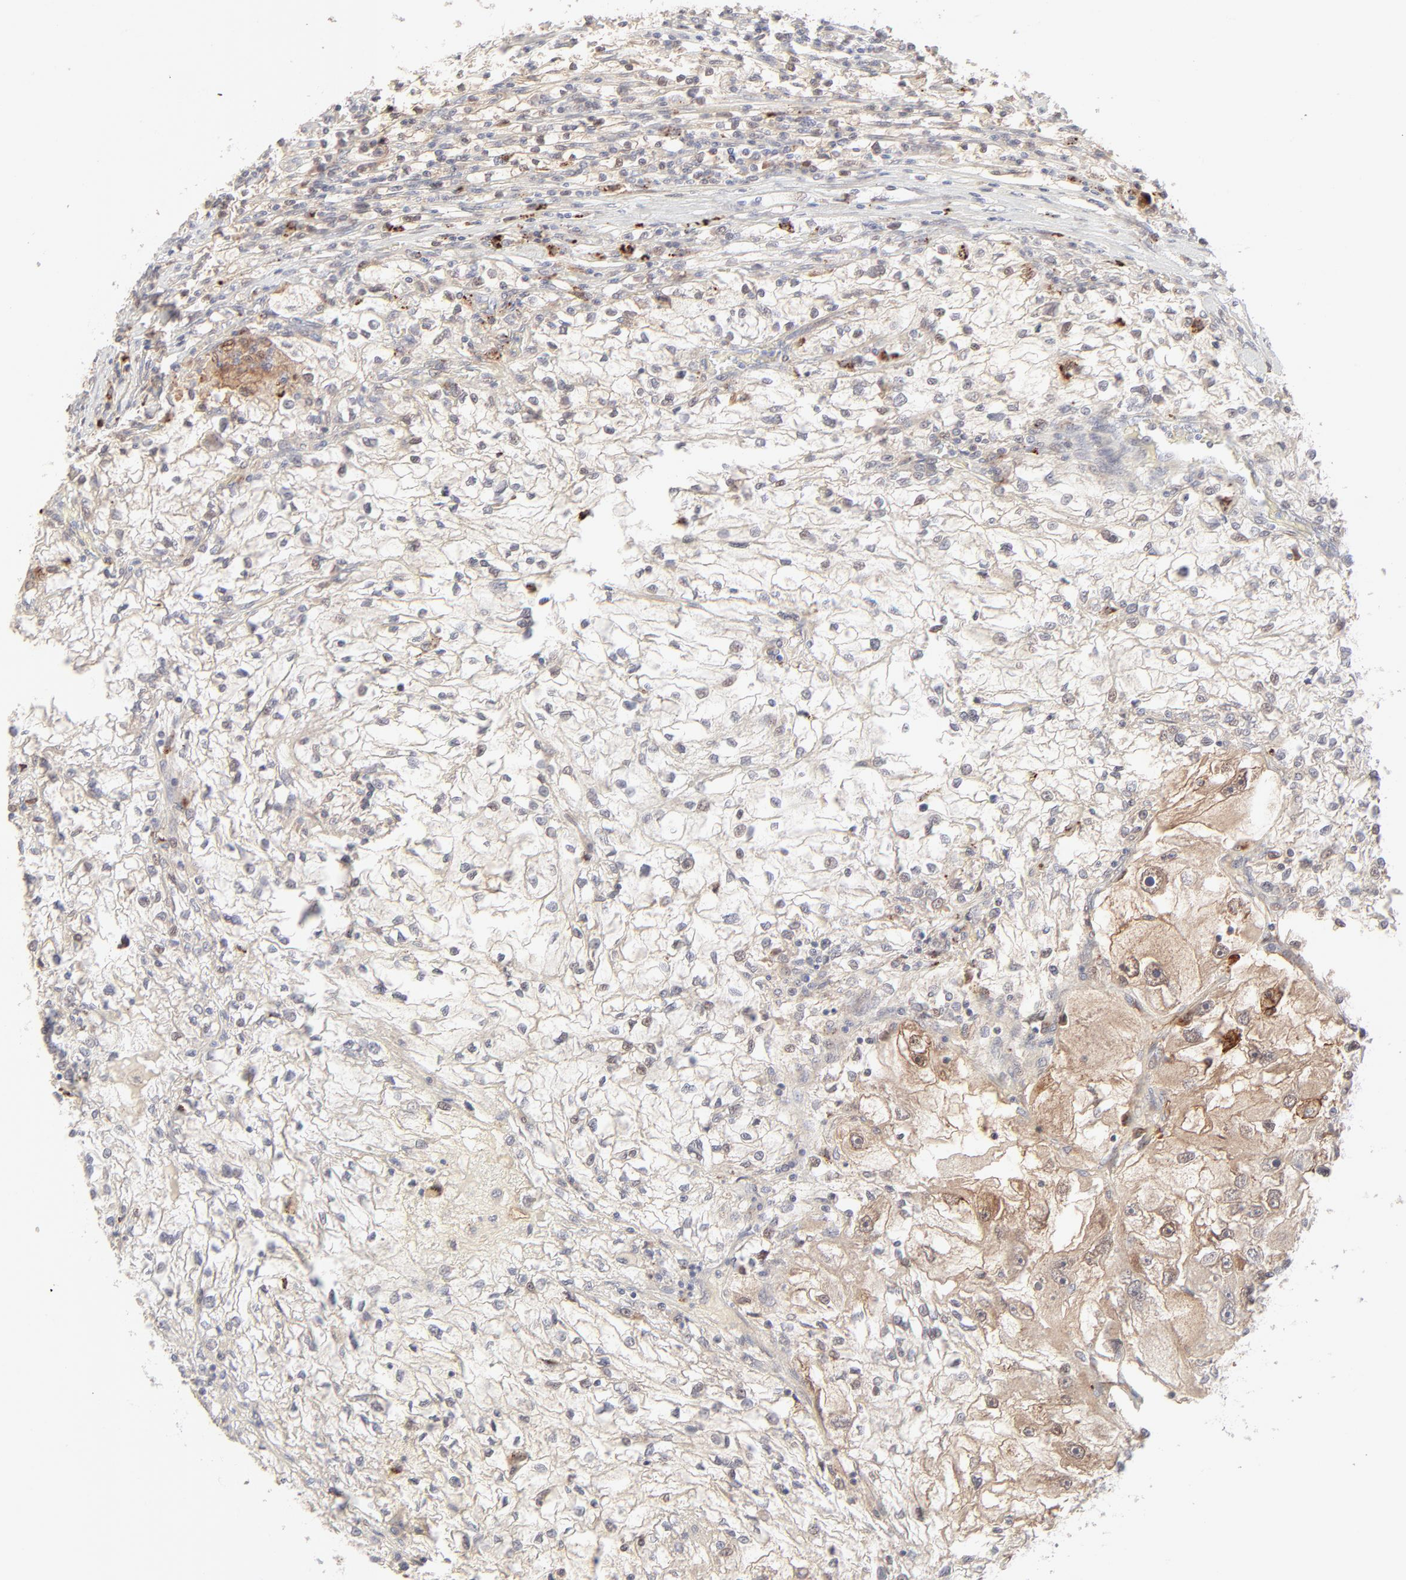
{"staining": {"intensity": "moderate", "quantity": "25%-75%", "location": "cytoplasmic/membranous,nuclear"}, "tissue": "renal cancer", "cell_type": "Tumor cells", "image_type": "cancer", "snomed": [{"axis": "morphology", "description": "Adenocarcinoma, NOS"}, {"axis": "topography", "description": "Kidney"}], "caption": "Immunohistochemistry photomicrograph of neoplastic tissue: renal cancer stained using immunohistochemistry exhibits medium levels of moderate protein expression localized specifically in the cytoplasmic/membranous and nuclear of tumor cells, appearing as a cytoplasmic/membranous and nuclear brown color.", "gene": "LGALS2", "patient": {"sex": "female", "age": 83}}